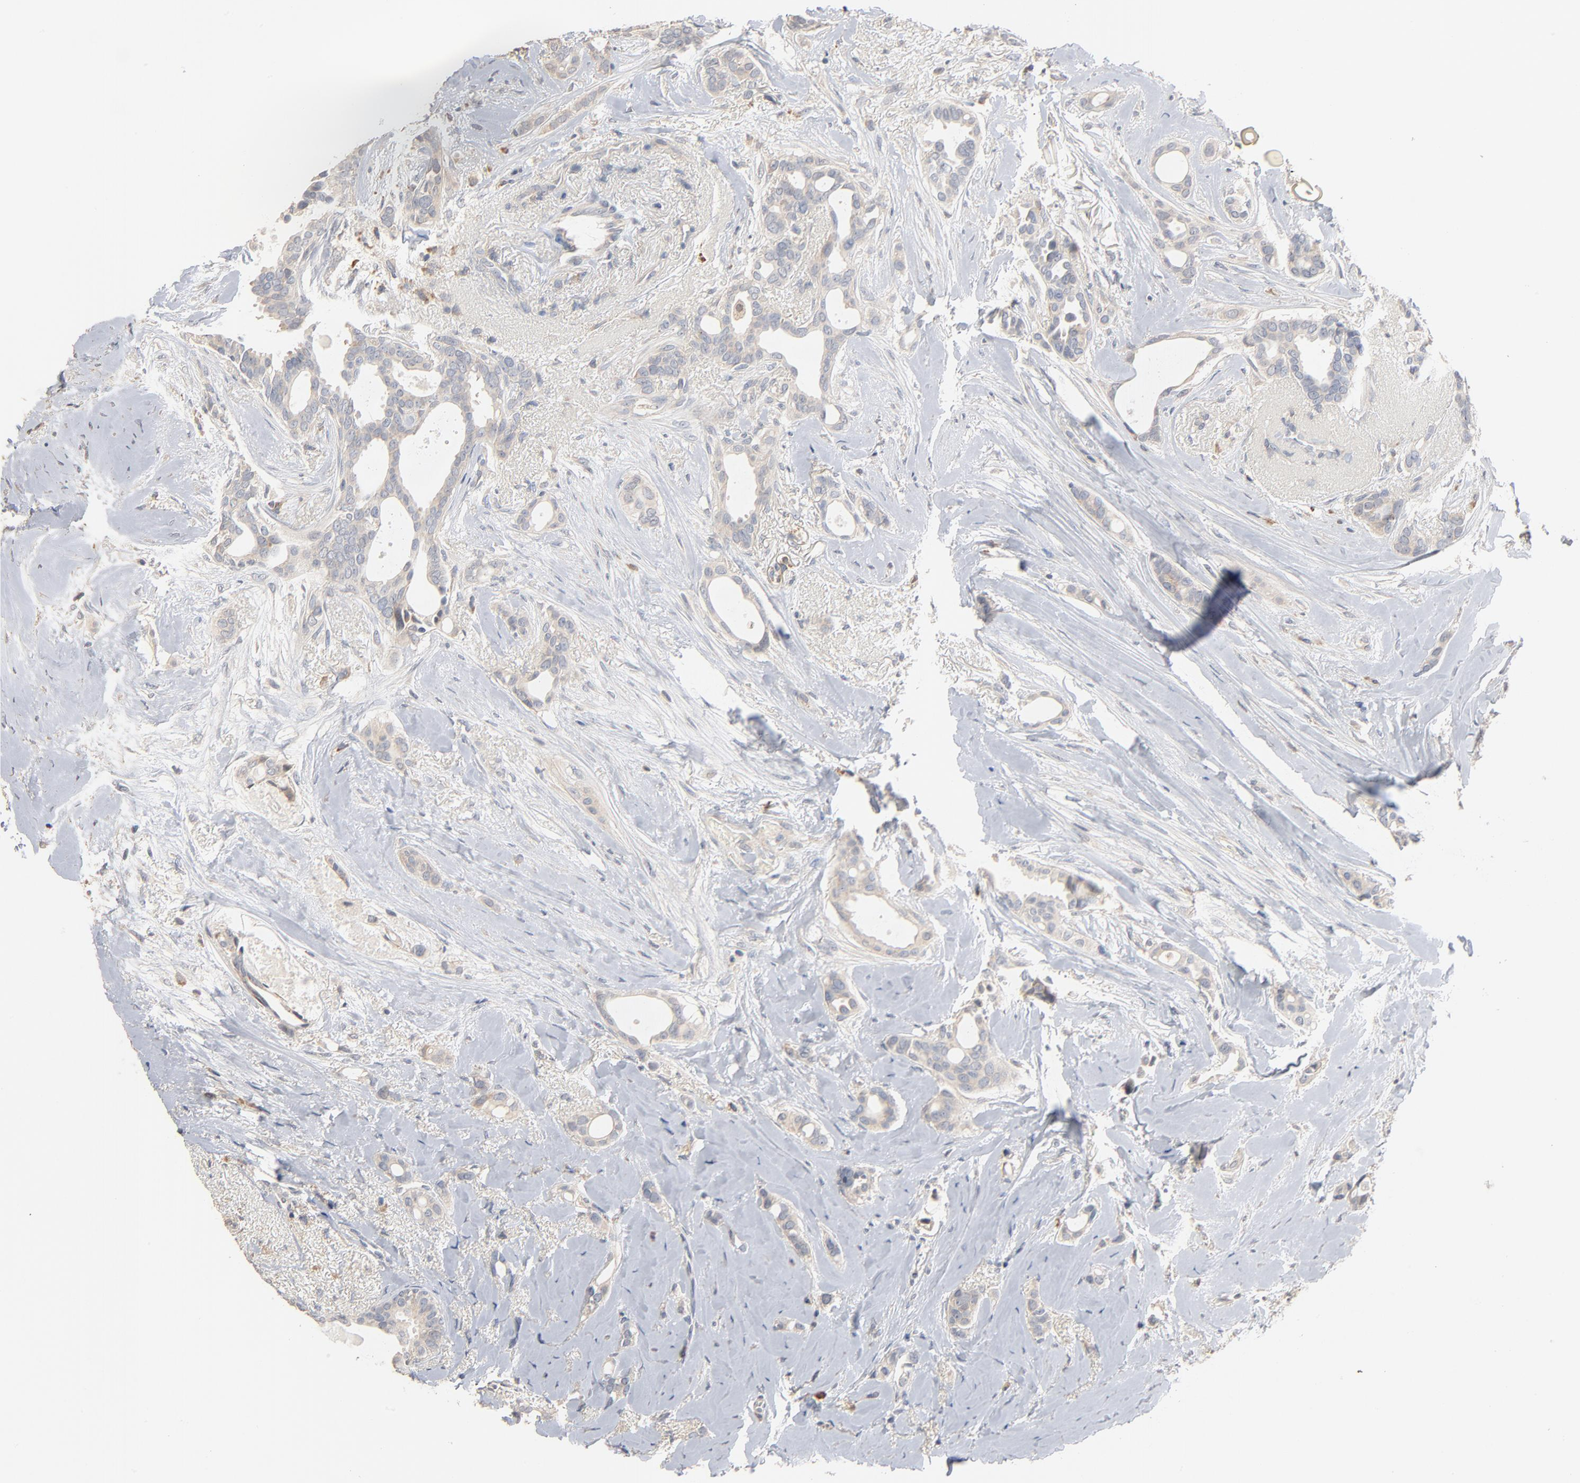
{"staining": {"intensity": "negative", "quantity": "none", "location": "none"}, "tissue": "breast cancer", "cell_type": "Tumor cells", "image_type": "cancer", "snomed": [{"axis": "morphology", "description": "Duct carcinoma"}, {"axis": "topography", "description": "Breast"}], "caption": "This histopathology image is of breast cancer stained with immunohistochemistry (IHC) to label a protein in brown with the nuclei are counter-stained blue. There is no expression in tumor cells. (Immunohistochemistry, brightfield microscopy, high magnification).", "gene": "ZDHHC8", "patient": {"sex": "female", "age": 54}}